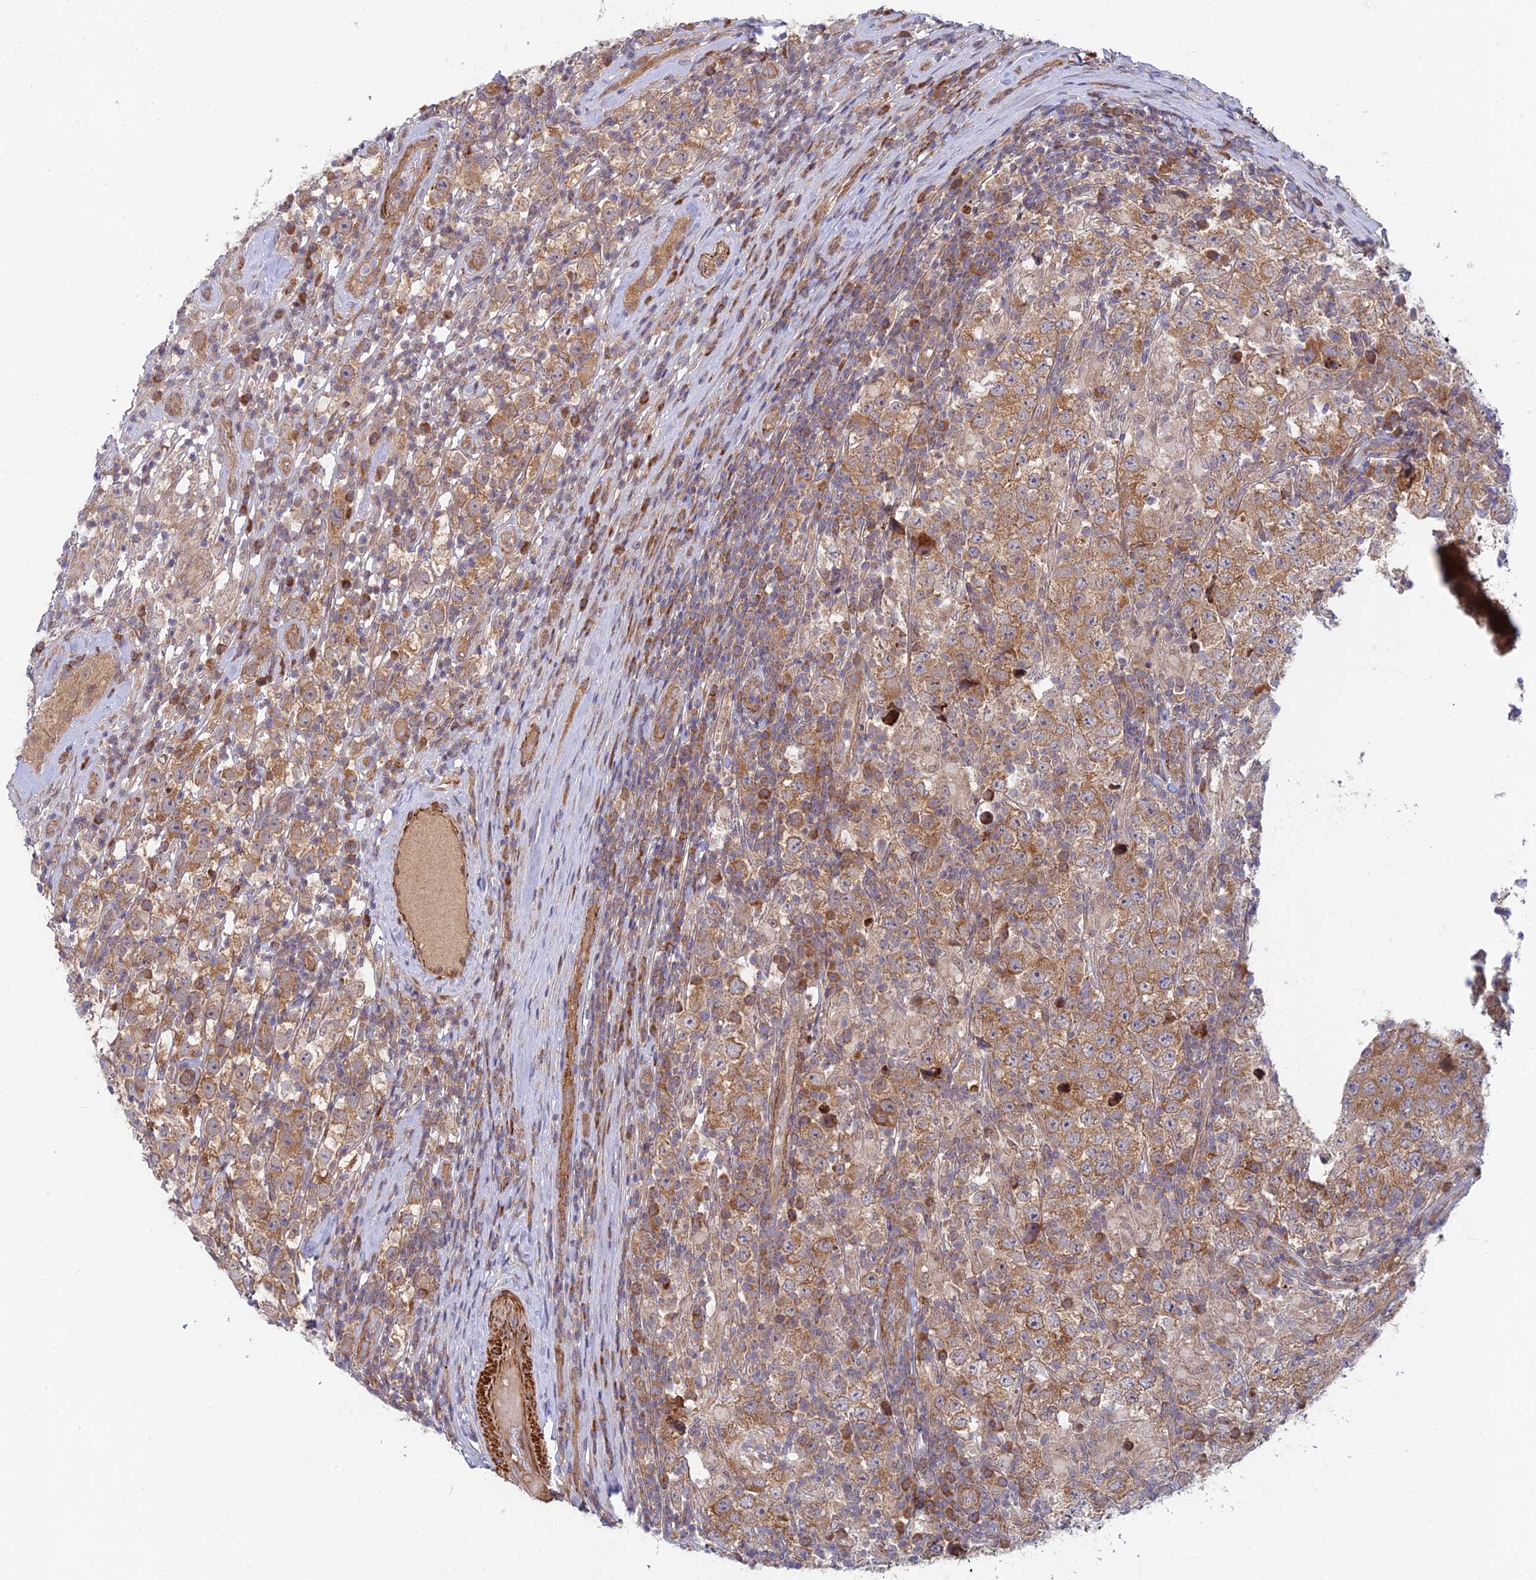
{"staining": {"intensity": "moderate", "quantity": ">75%", "location": "cytoplasmic/membranous"}, "tissue": "testis cancer", "cell_type": "Tumor cells", "image_type": "cancer", "snomed": [{"axis": "morphology", "description": "Normal tissue, NOS"}, {"axis": "morphology", "description": "Urothelial carcinoma, High grade"}, {"axis": "morphology", "description": "Seminoma, NOS"}, {"axis": "morphology", "description": "Carcinoma, Embryonal, NOS"}, {"axis": "topography", "description": "Urinary bladder"}, {"axis": "topography", "description": "Testis"}], "caption": "Human testis cancer (high-grade urothelial carcinoma) stained with a brown dye displays moderate cytoplasmic/membranous positive expression in approximately >75% of tumor cells.", "gene": "INCA1", "patient": {"sex": "male", "age": 41}}